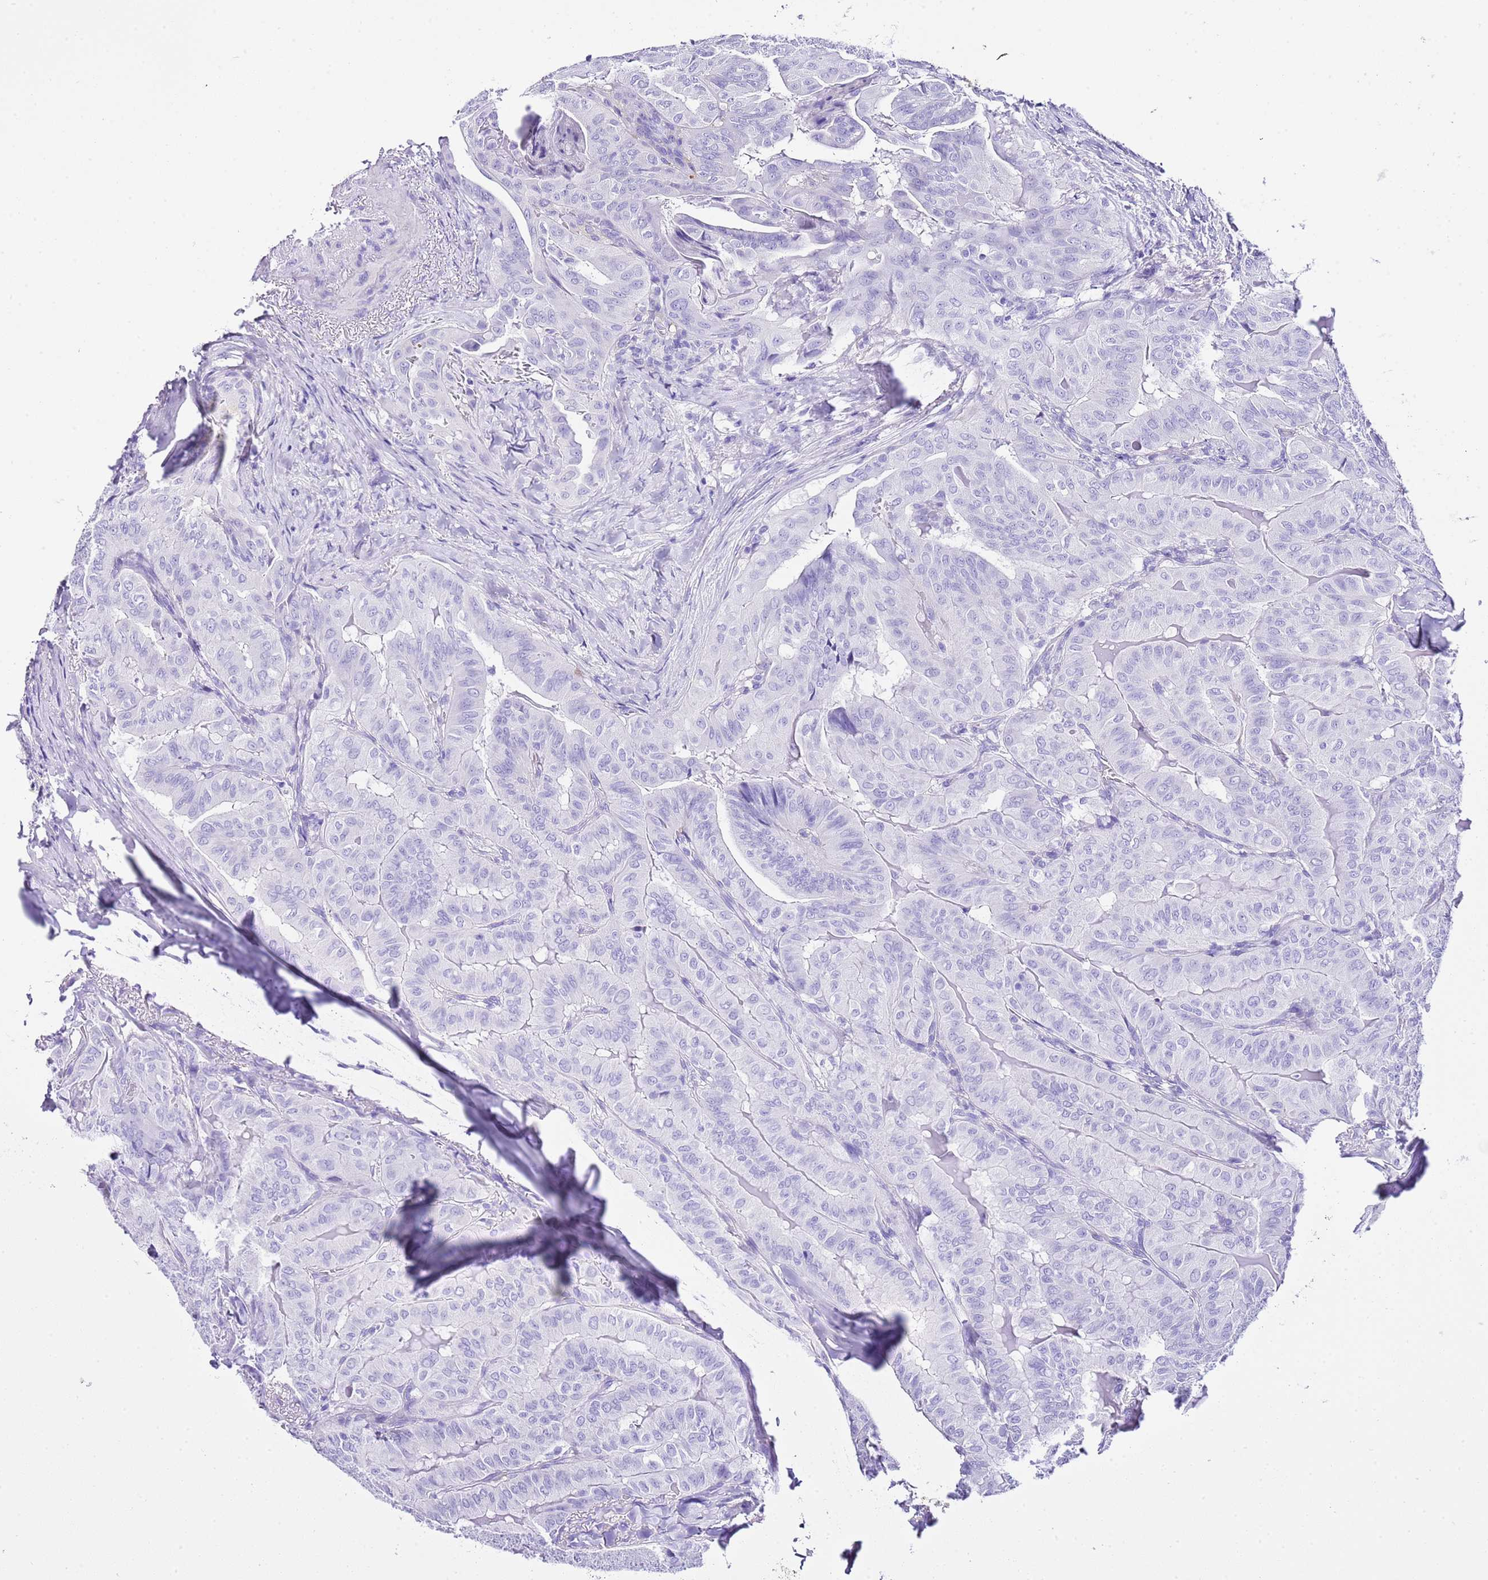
{"staining": {"intensity": "negative", "quantity": "none", "location": "none"}, "tissue": "thyroid cancer", "cell_type": "Tumor cells", "image_type": "cancer", "snomed": [{"axis": "morphology", "description": "Papillary adenocarcinoma, NOS"}, {"axis": "topography", "description": "Thyroid gland"}], "caption": "The photomicrograph shows no significant staining in tumor cells of thyroid cancer (papillary adenocarcinoma).", "gene": "KCNC1", "patient": {"sex": "female", "age": 68}}